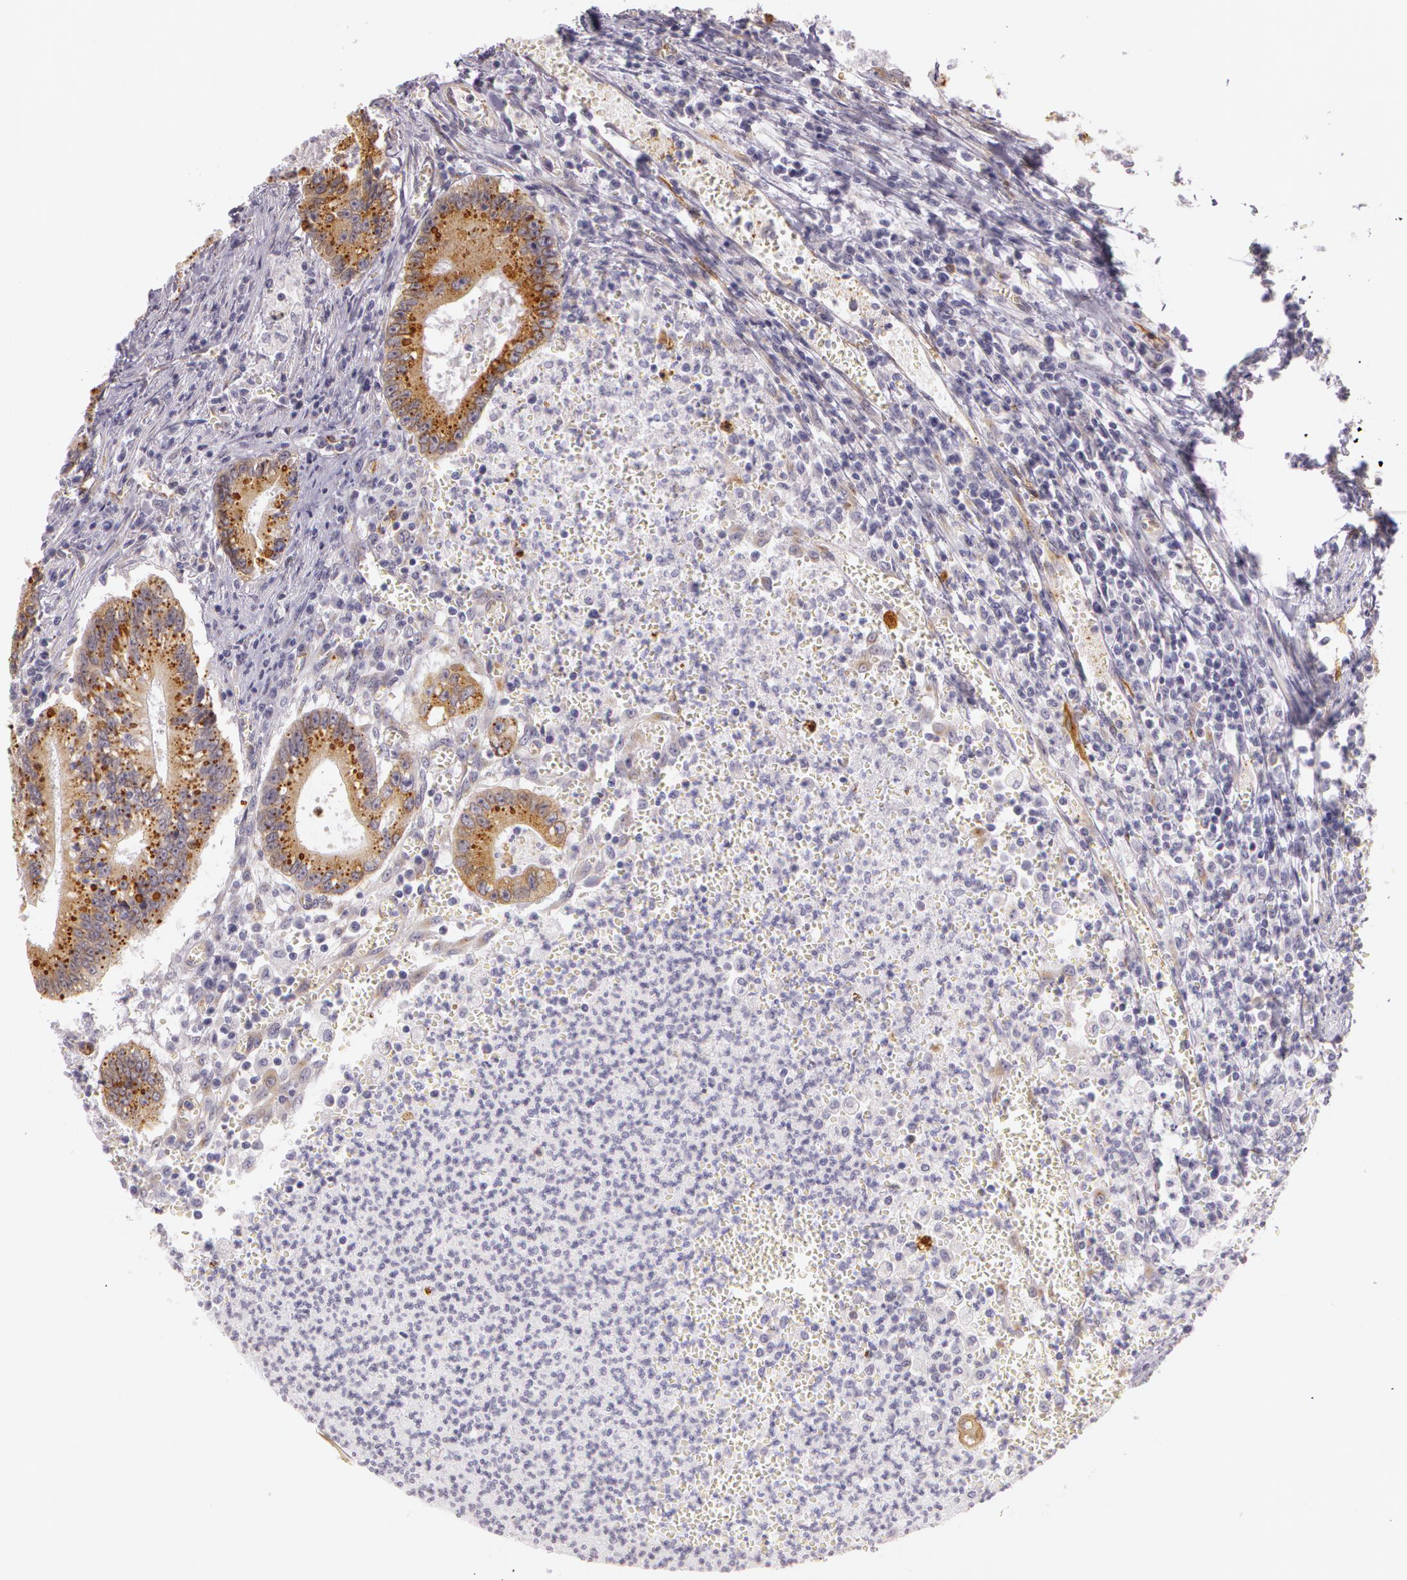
{"staining": {"intensity": "moderate", "quantity": ">75%", "location": "cytoplasmic/membranous"}, "tissue": "colorectal cancer", "cell_type": "Tumor cells", "image_type": "cancer", "snomed": [{"axis": "morphology", "description": "Adenocarcinoma, NOS"}, {"axis": "topography", "description": "Rectum"}], "caption": "Protein expression by immunohistochemistry reveals moderate cytoplasmic/membranous positivity in approximately >75% of tumor cells in colorectal adenocarcinoma.", "gene": "APP", "patient": {"sex": "female", "age": 81}}